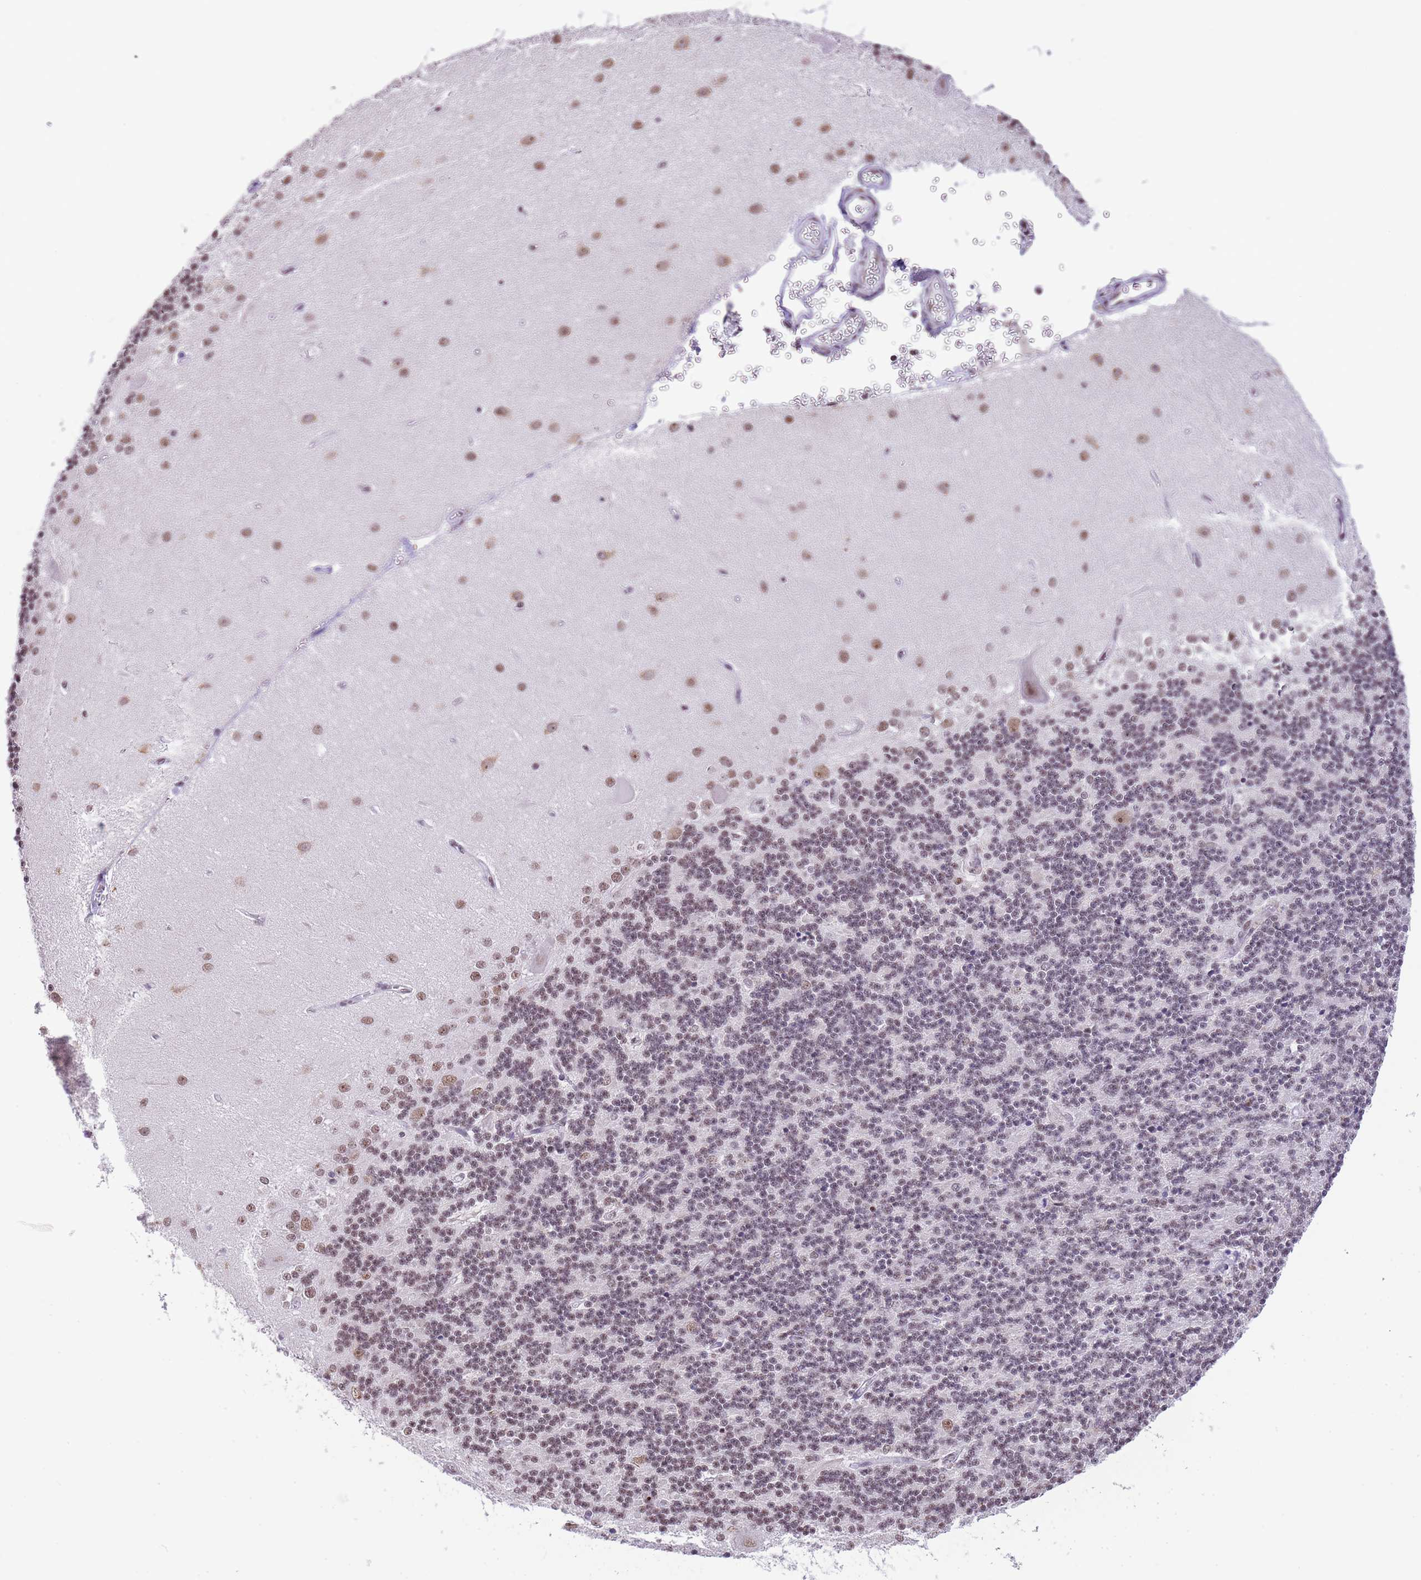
{"staining": {"intensity": "moderate", "quantity": ">75%", "location": "nuclear"}, "tissue": "cerebellum", "cell_type": "Cells in granular layer", "image_type": "normal", "snomed": [{"axis": "morphology", "description": "Normal tissue, NOS"}, {"axis": "topography", "description": "Cerebellum"}], "caption": "This photomicrograph exhibits IHC staining of unremarkable cerebellum, with medium moderate nuclear expression in approximately >75% of cells in granular layer.", "gene": "EVC2", "patient": {"sex": "female", "age": 29}}